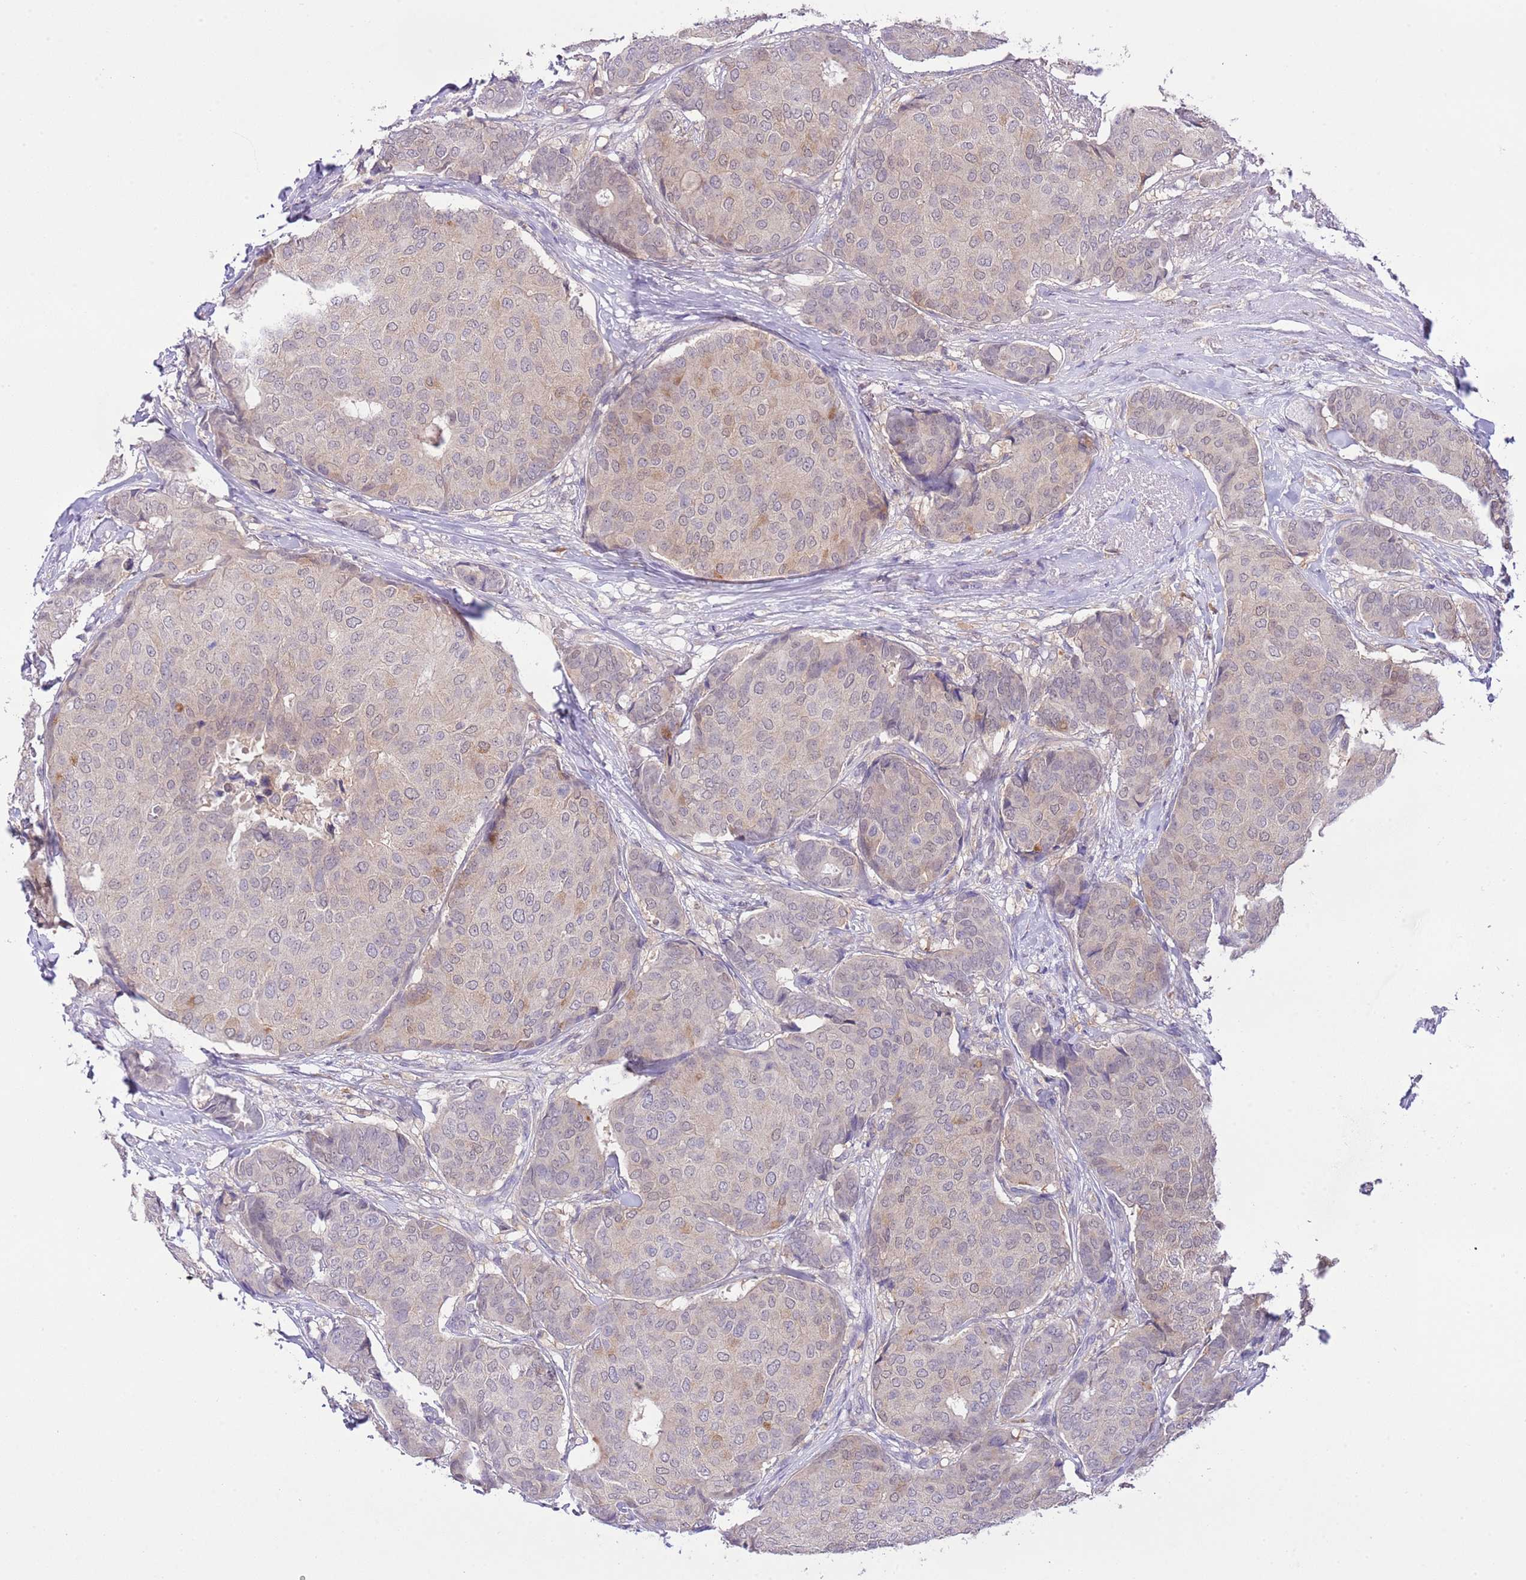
{"staining": {"intensity": "moderate", "quantity": "<25%", "location": "cytoplasmic/membranous"}, "tissue": "breast cancer", "cell_type": "Tumor cells", "image_type": "cancer", "snomed": [{"axis": "morphology", "description": "Duct carcinoma"}, {"axis": "topography", "description": "Breast"}], "caption": "Breast cancer (intraductal carcinoma) stained for a protein shows moderate cytoplasmic/membranous positivity in tumor cells. (DAB IHC, brown staining for protein, blue staining for nuclei).", "gene": "GALK2", "patient": {"sex": "female", "age": 75}}